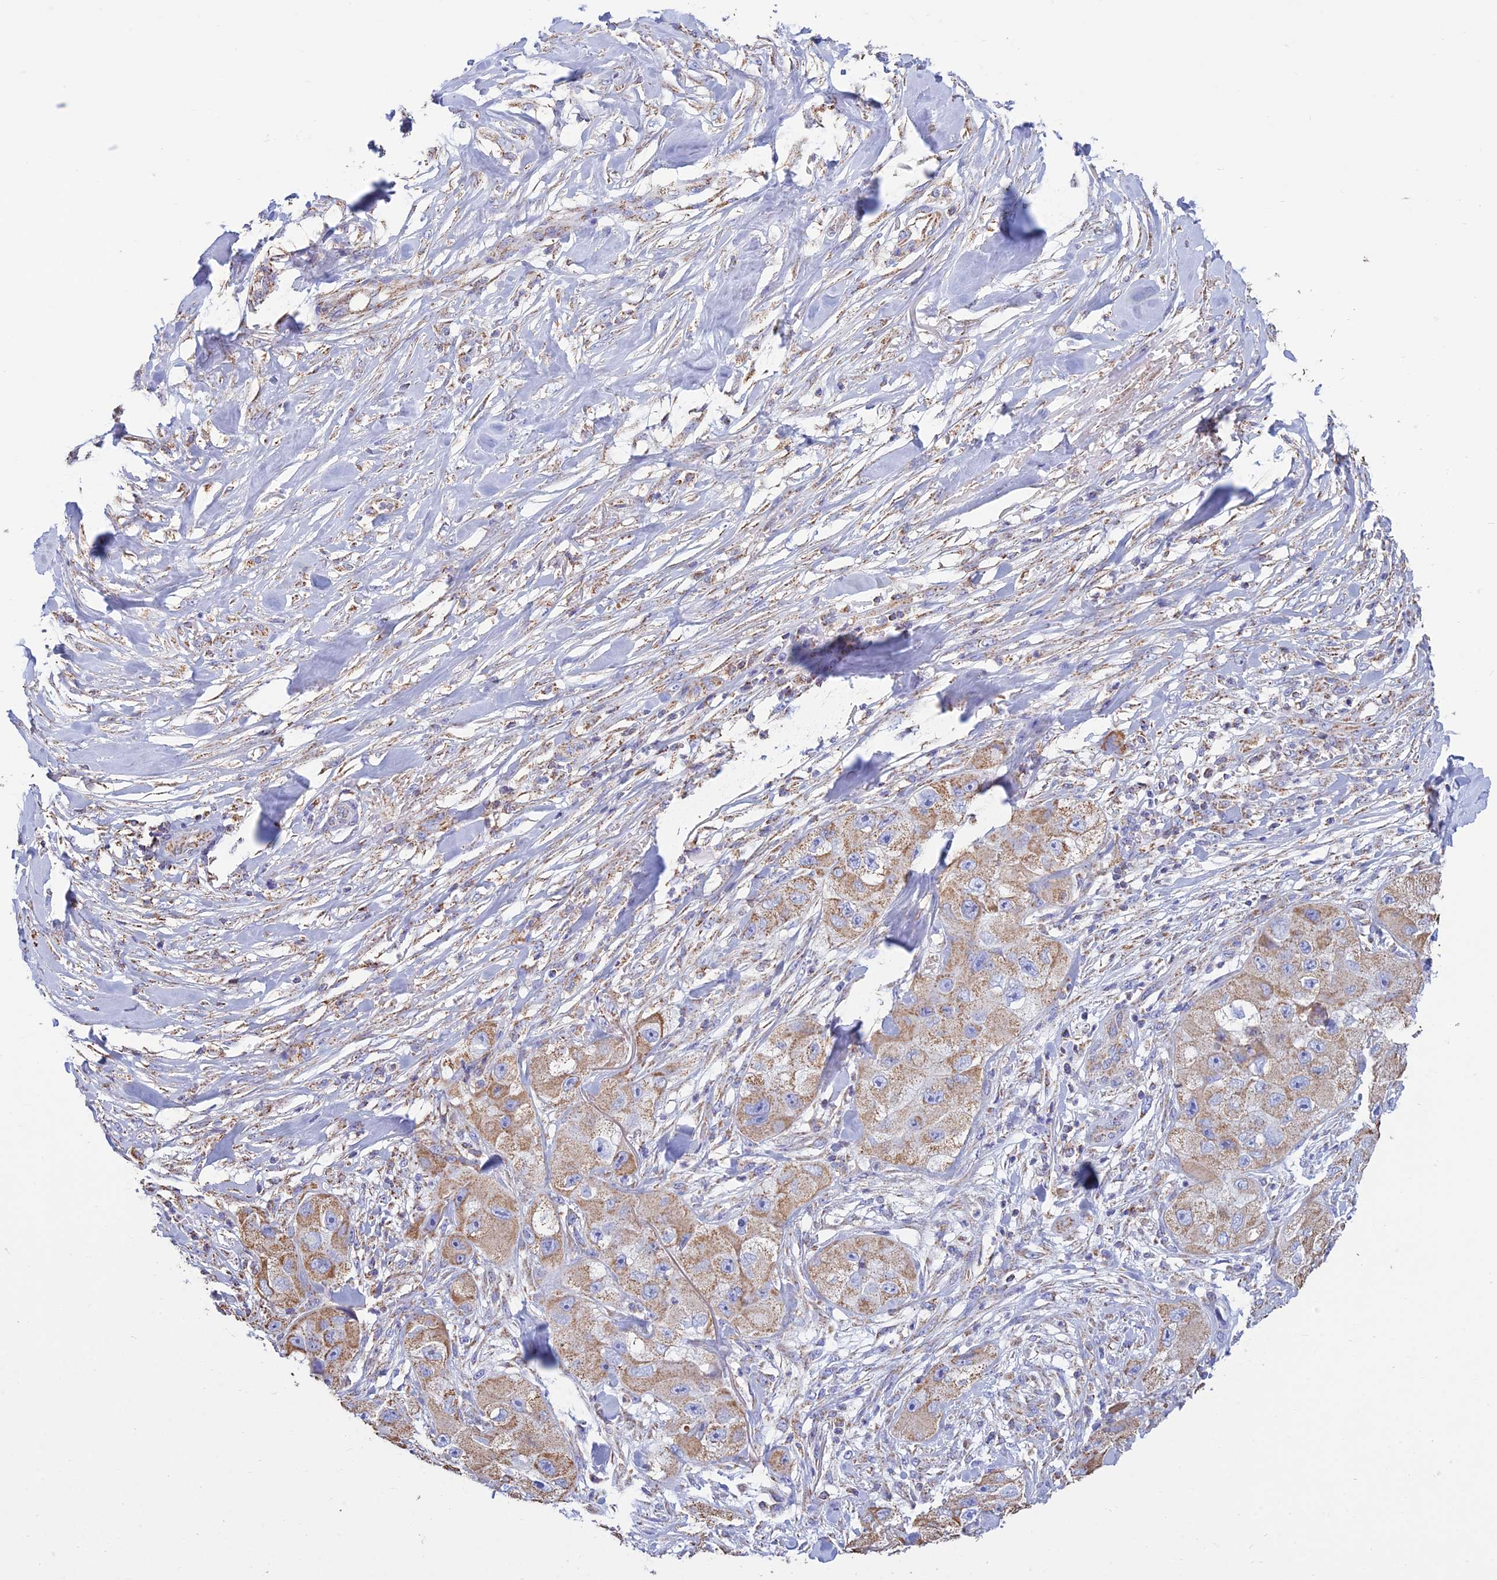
{"staining": {"intensity": "moderate", "quantity": ">75%", "location": "cytoplasmic/membranous"}, "tissue": "skin cancer", "cell_type": "Tumor cells", "image_type": "cancer", "snomed": [{"axis": "morphology", "description": "Squamous cell carcinoma, NOS"}, {"axis": "topography", "description": "Skin"}, {"axis": "topography", "description": "Subcutis"}], "caption": "Protein expression analysis of skin cancer reveals moderate cytoplasmic/membranous staining in about >75% of tumor cells. Immunohistochemistry stains the protein of interest in brown and the nuclei are stained blue.", "gene": "OR2W3", "patient": {"sex": "male", "age": 73}}